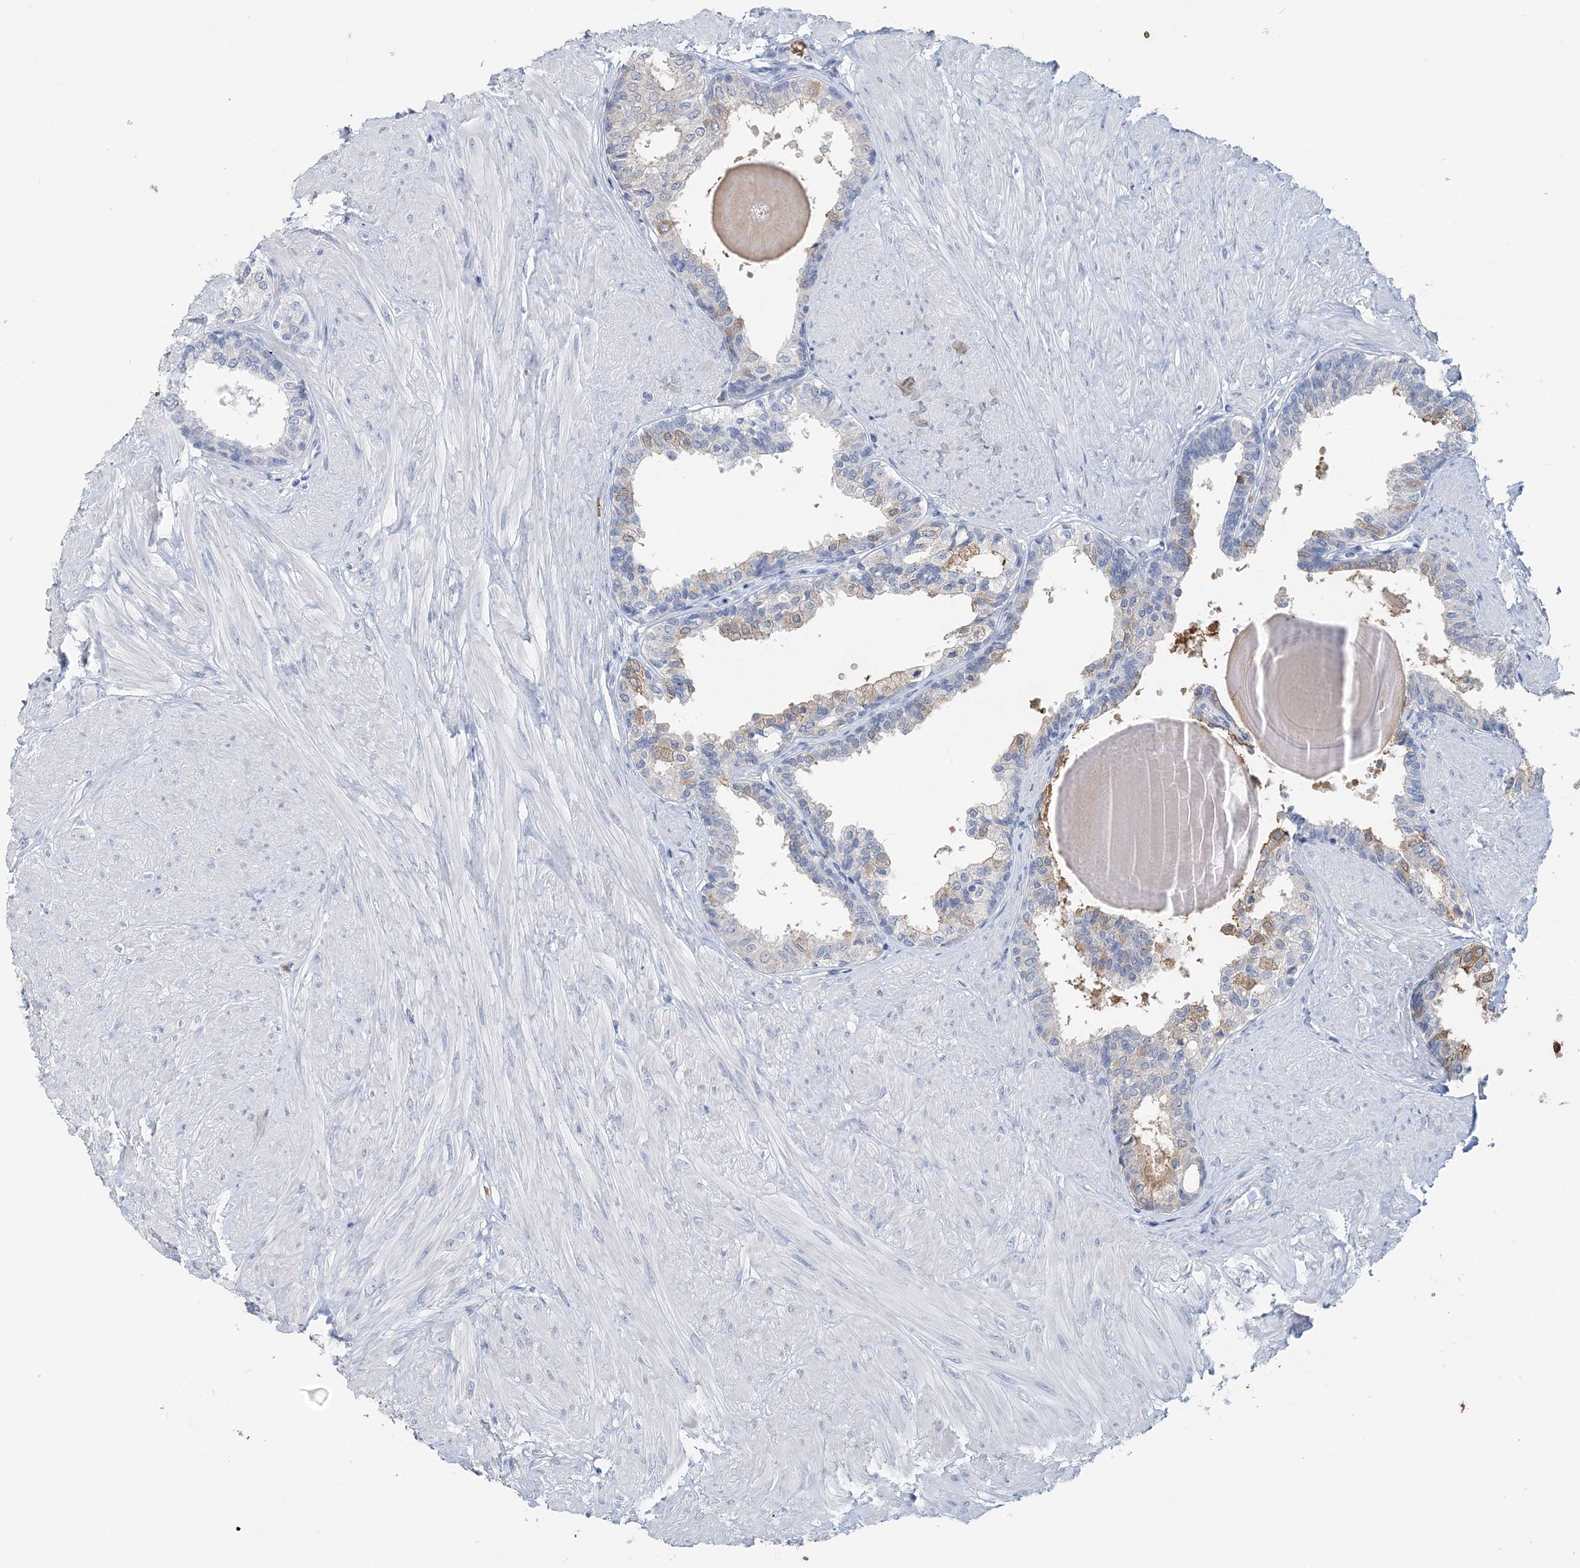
{"staining": {"intensity": "negative", "quantity": "none", "location": "none"}, "tissue": "prostate", "cell_type": "Glandular cells", "image_type": "normal", "snomed": [{"axis": "morphology", "description": "Normal tissue, NOS"}, {"axis": "topography", "description": "Prostate"}], "caption": "The photomicrograph shows no significant expression in glandular cells of prostate. (DAB (3,3'-diaminobenzidine) IHC, high magnification).", "gene": "HBD", "patient": {"sex": "male", "age": 48}}